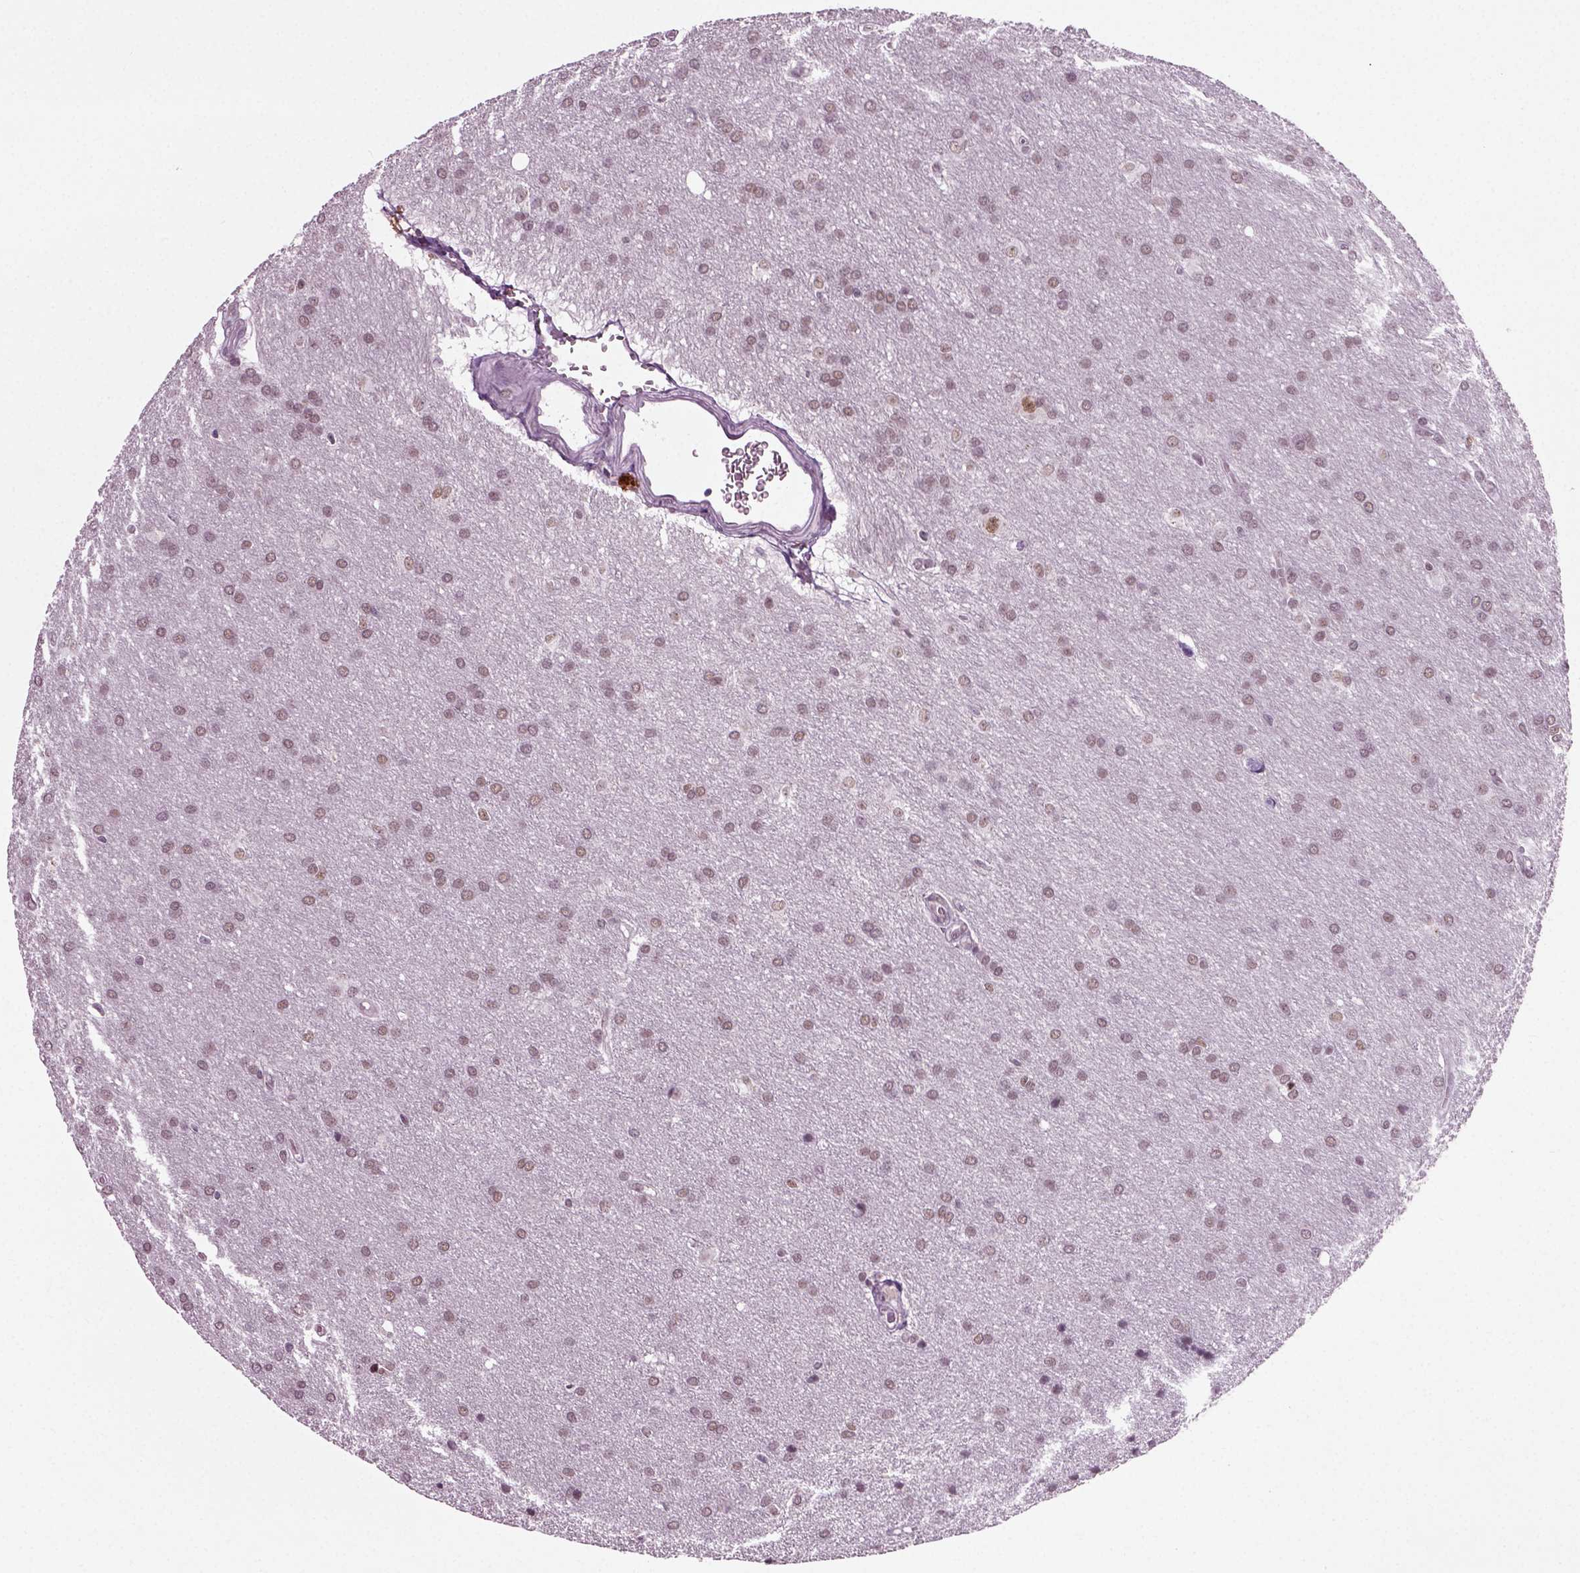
{"staining": {"intensity": "weak", "quantity": ">75%", "location": "nuclear"}, "tissue": "glioma", "cell_type": "Tumor cells", "image_type": "cancer", "snomed": [{"axis": "morphology", "description": "Glioma, malignant, Low grade"}, {"axis": "topography", "description": "Brain"}], "caption": "This image demonstrates immunohistochemistry staining of human glioma, with low weak nuclear expression in approximately >75% of tumor cells.", "gene": "RCOR3", "patient": {"sex": "female", "age": 32}}